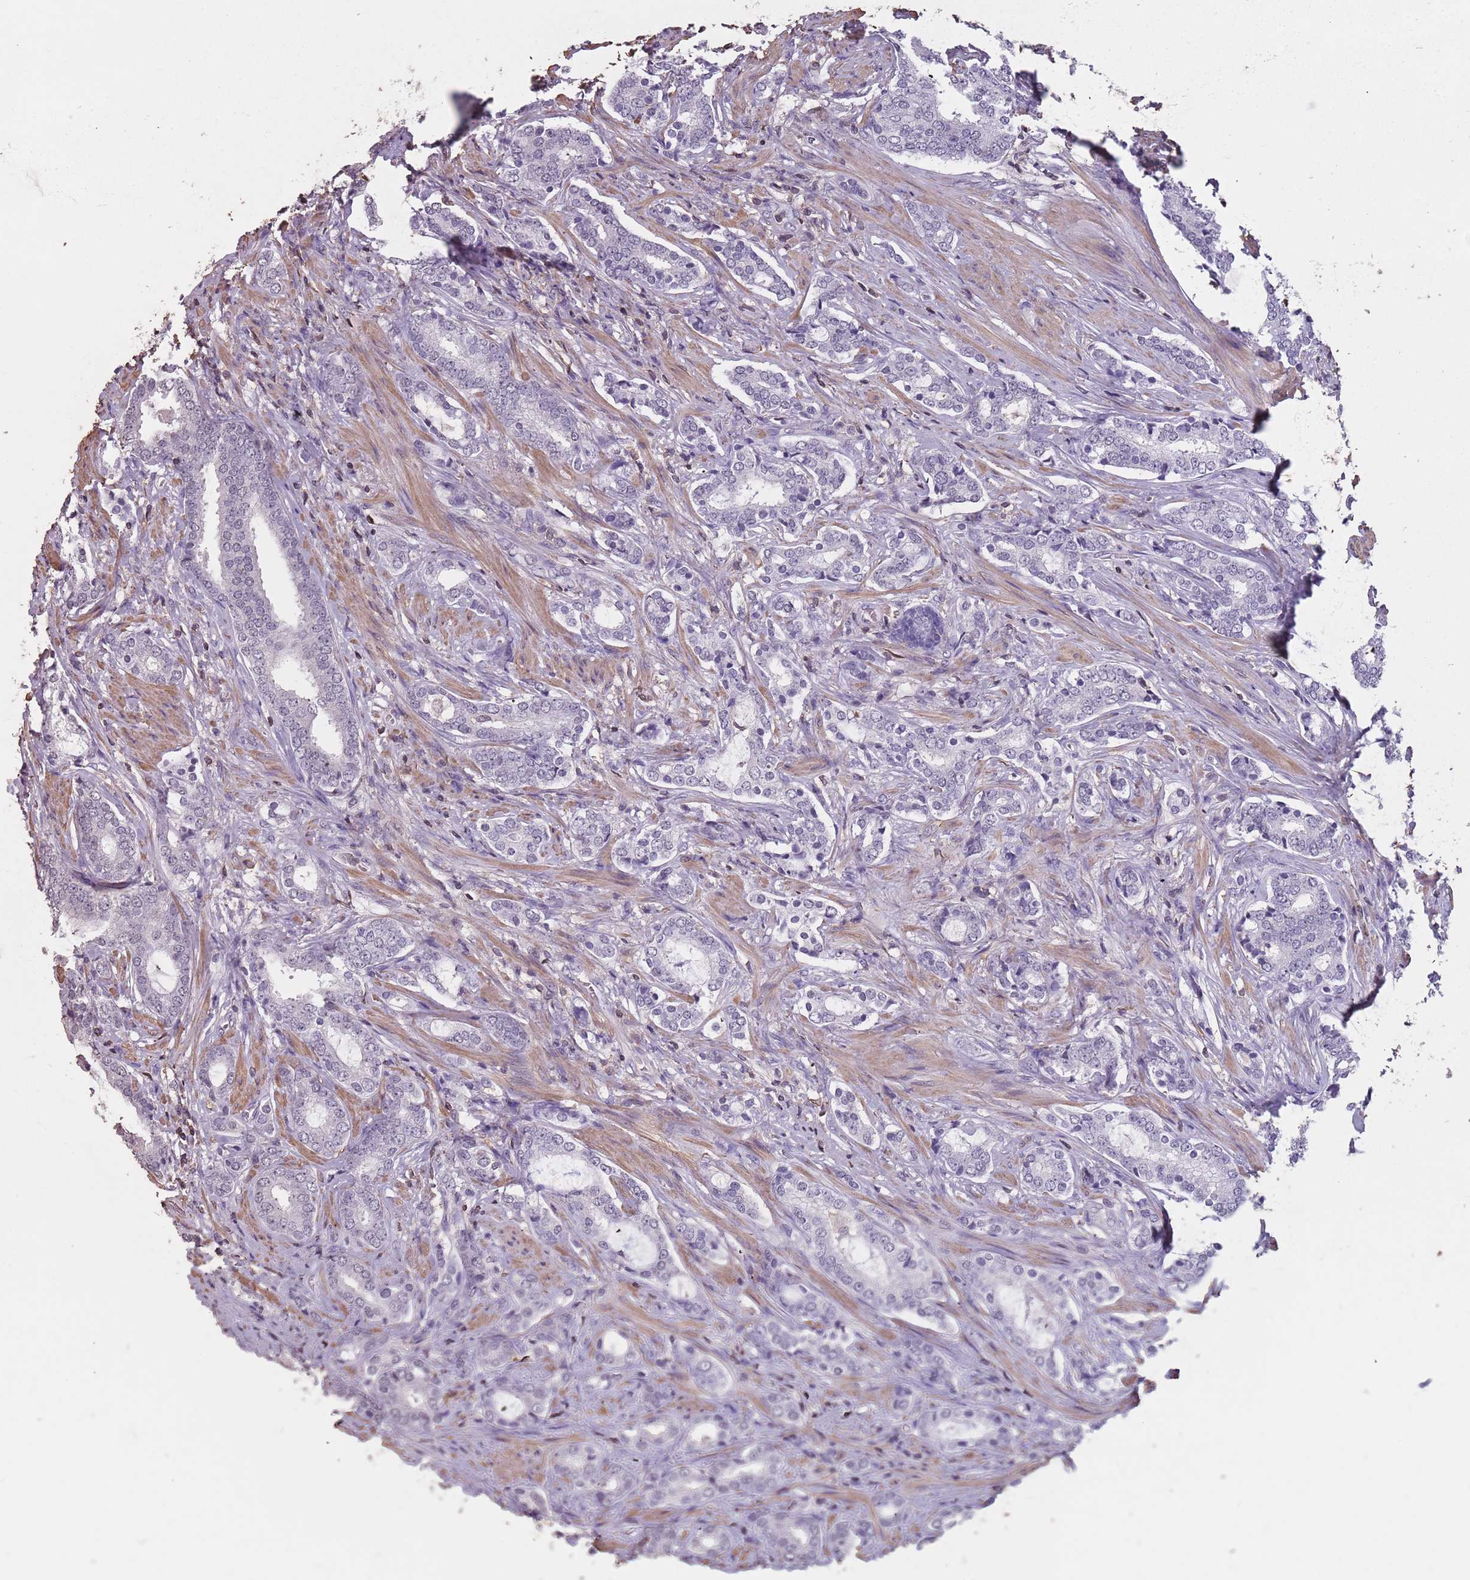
{"staining": {"intensity": "negative", "quantity": "none", "location": "none"}, "tissue": "prostate cancer", "cell_type": "Tumor cells", "image_type": "cancer", "snomed": [{"axis": "morphology", "description": "Adenocarcinoma, High grade"}, {"axis": "topography", "description": "Prostate"}], "caption": "DAB immunohistochemical staining of prostate cancer demonstrates no significant staining in tumor cells.", "gene": "SUN5", "patient": {"sex": "male", "age": 63}}